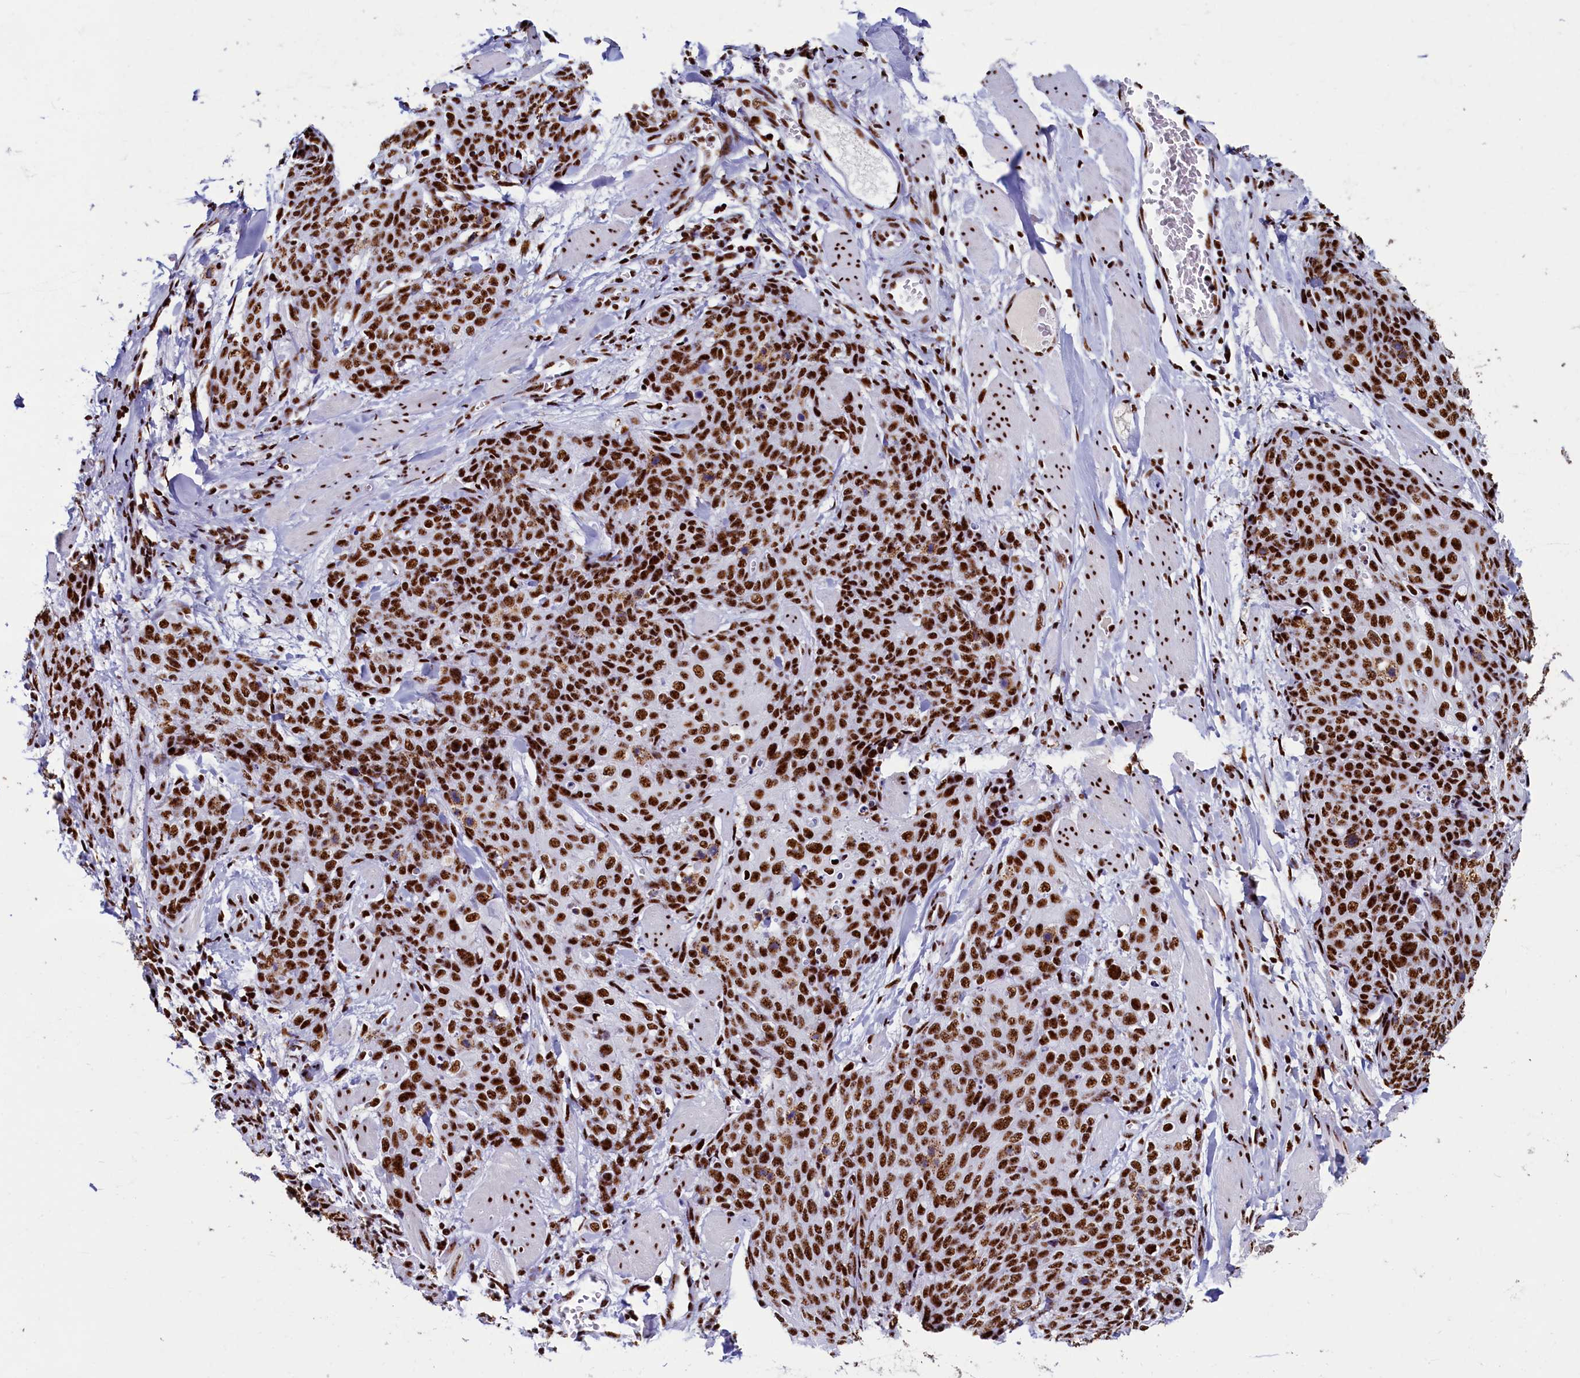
{"staining": {"intensity": "strong", "quantity": ">75%", "location": "nuclear"}, "tissue": "skin cancer", "cell_type": "Tumor cells", "image_type": "cancer", "snomed": [{"axis": "morphology", "description": "Squamous cell carcinoma, NOS"}, {"axis": "topography", "description": "Skin"}, {"axis": "topography", "description": "Vulva"}], "caption": "DAB immunohistochemical staining of skin squamous cell carcinoma displays strong nuclear protein staining in approximately >75% of tumor cells. (DAB (3,3'-diaminobenzidine) IHC, brown staining for protein, blue staining for nuclei).", "gene": "SRRM2", "patient": {"sex": "female", "age": 85}}